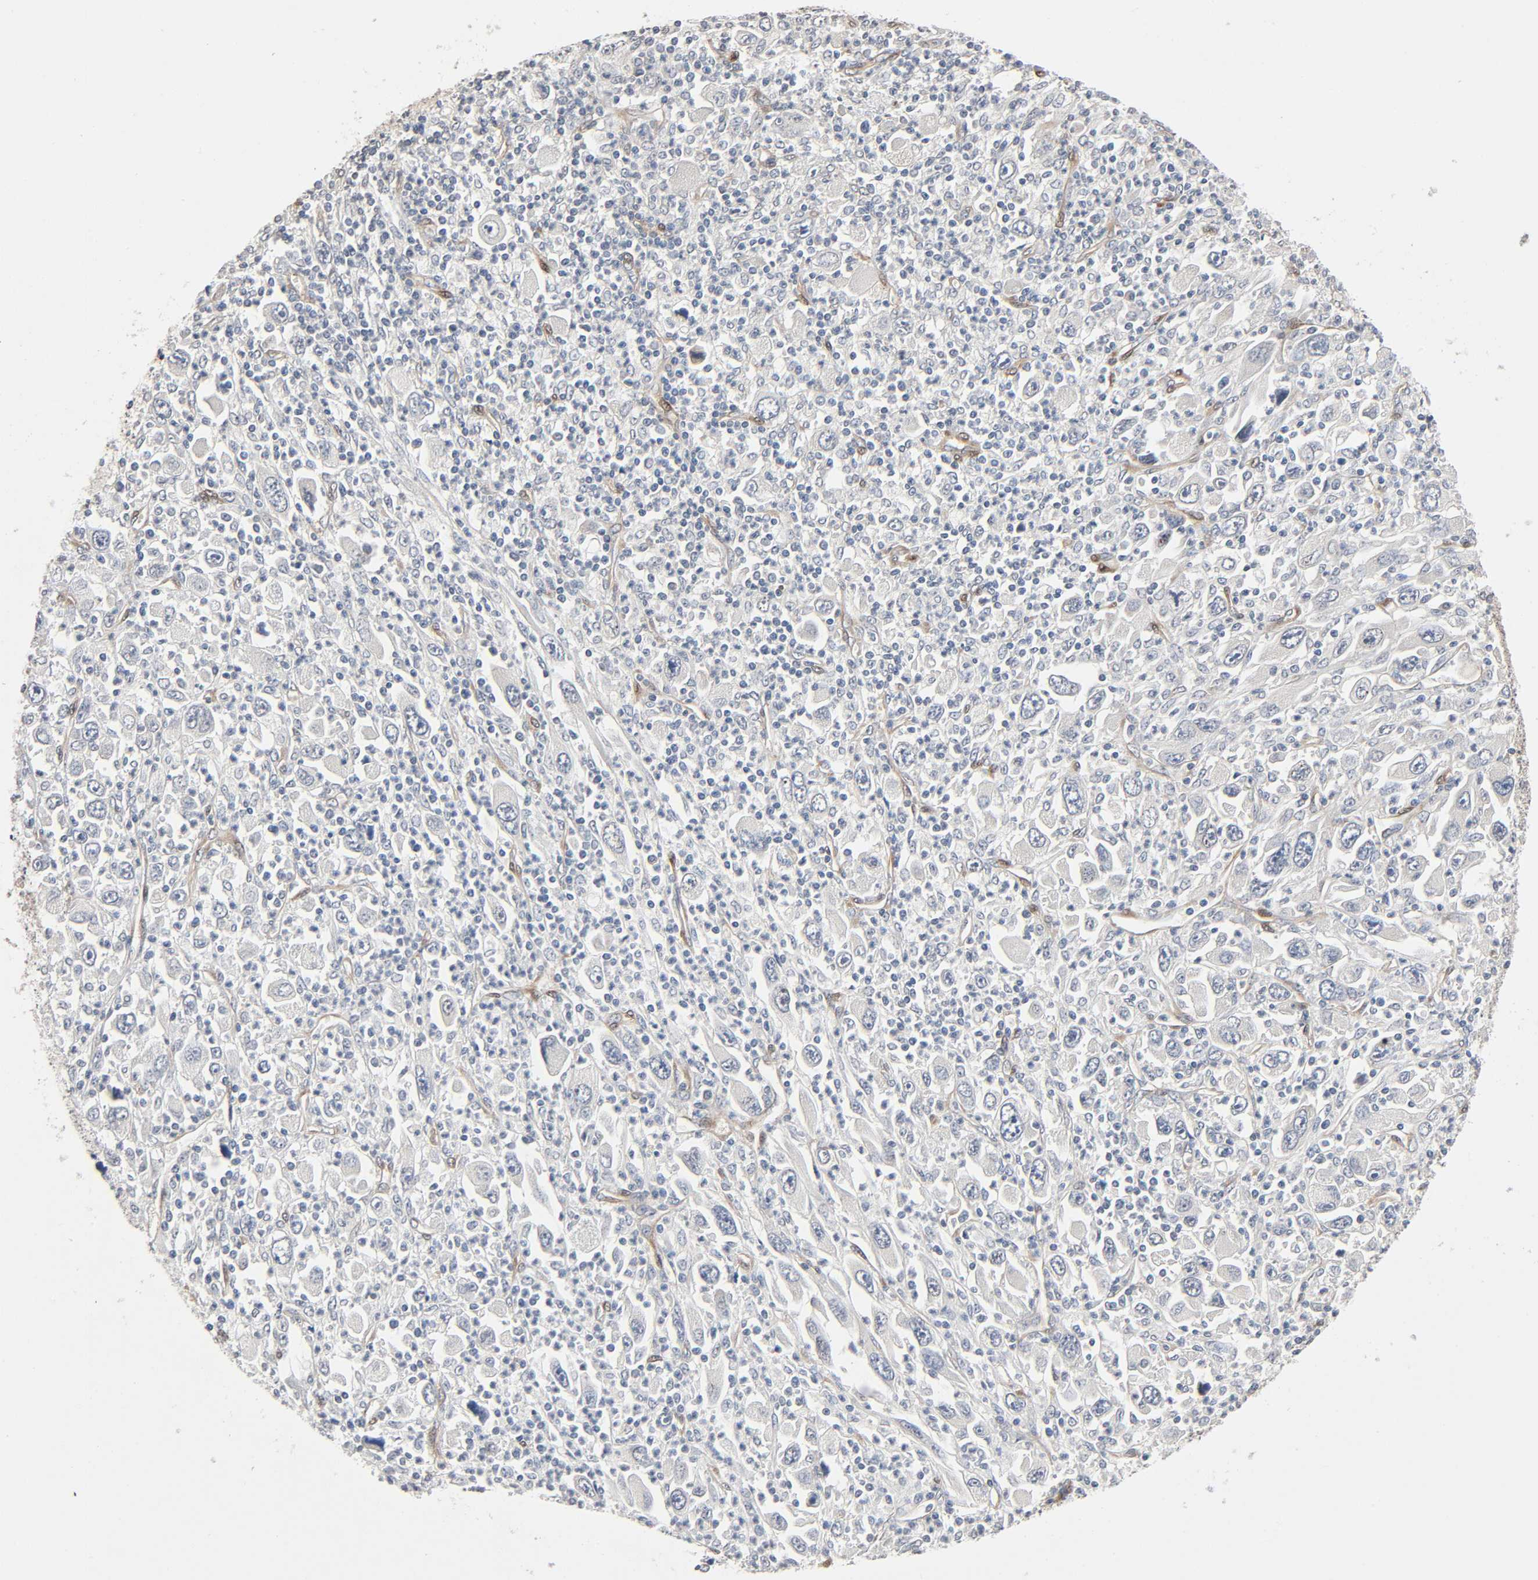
{"staining": {"intensity": "negative", "quantity": "none", "location": "none"}, "tissue": "melanoma", "cell_type": "Tumor cells", "image_type": "cancer", "snomed": [{"axis": "morphology", "description": "Malignant melanoma, Metastatic site"}, {"axis": "topography", "description": "Skin"}], "caption": "A histopathology image of melanoma stained for a protein reveals no brown staining in tumor cells.", "gene": "PTK2", "patient": {"sex": "female", "age": 56}}